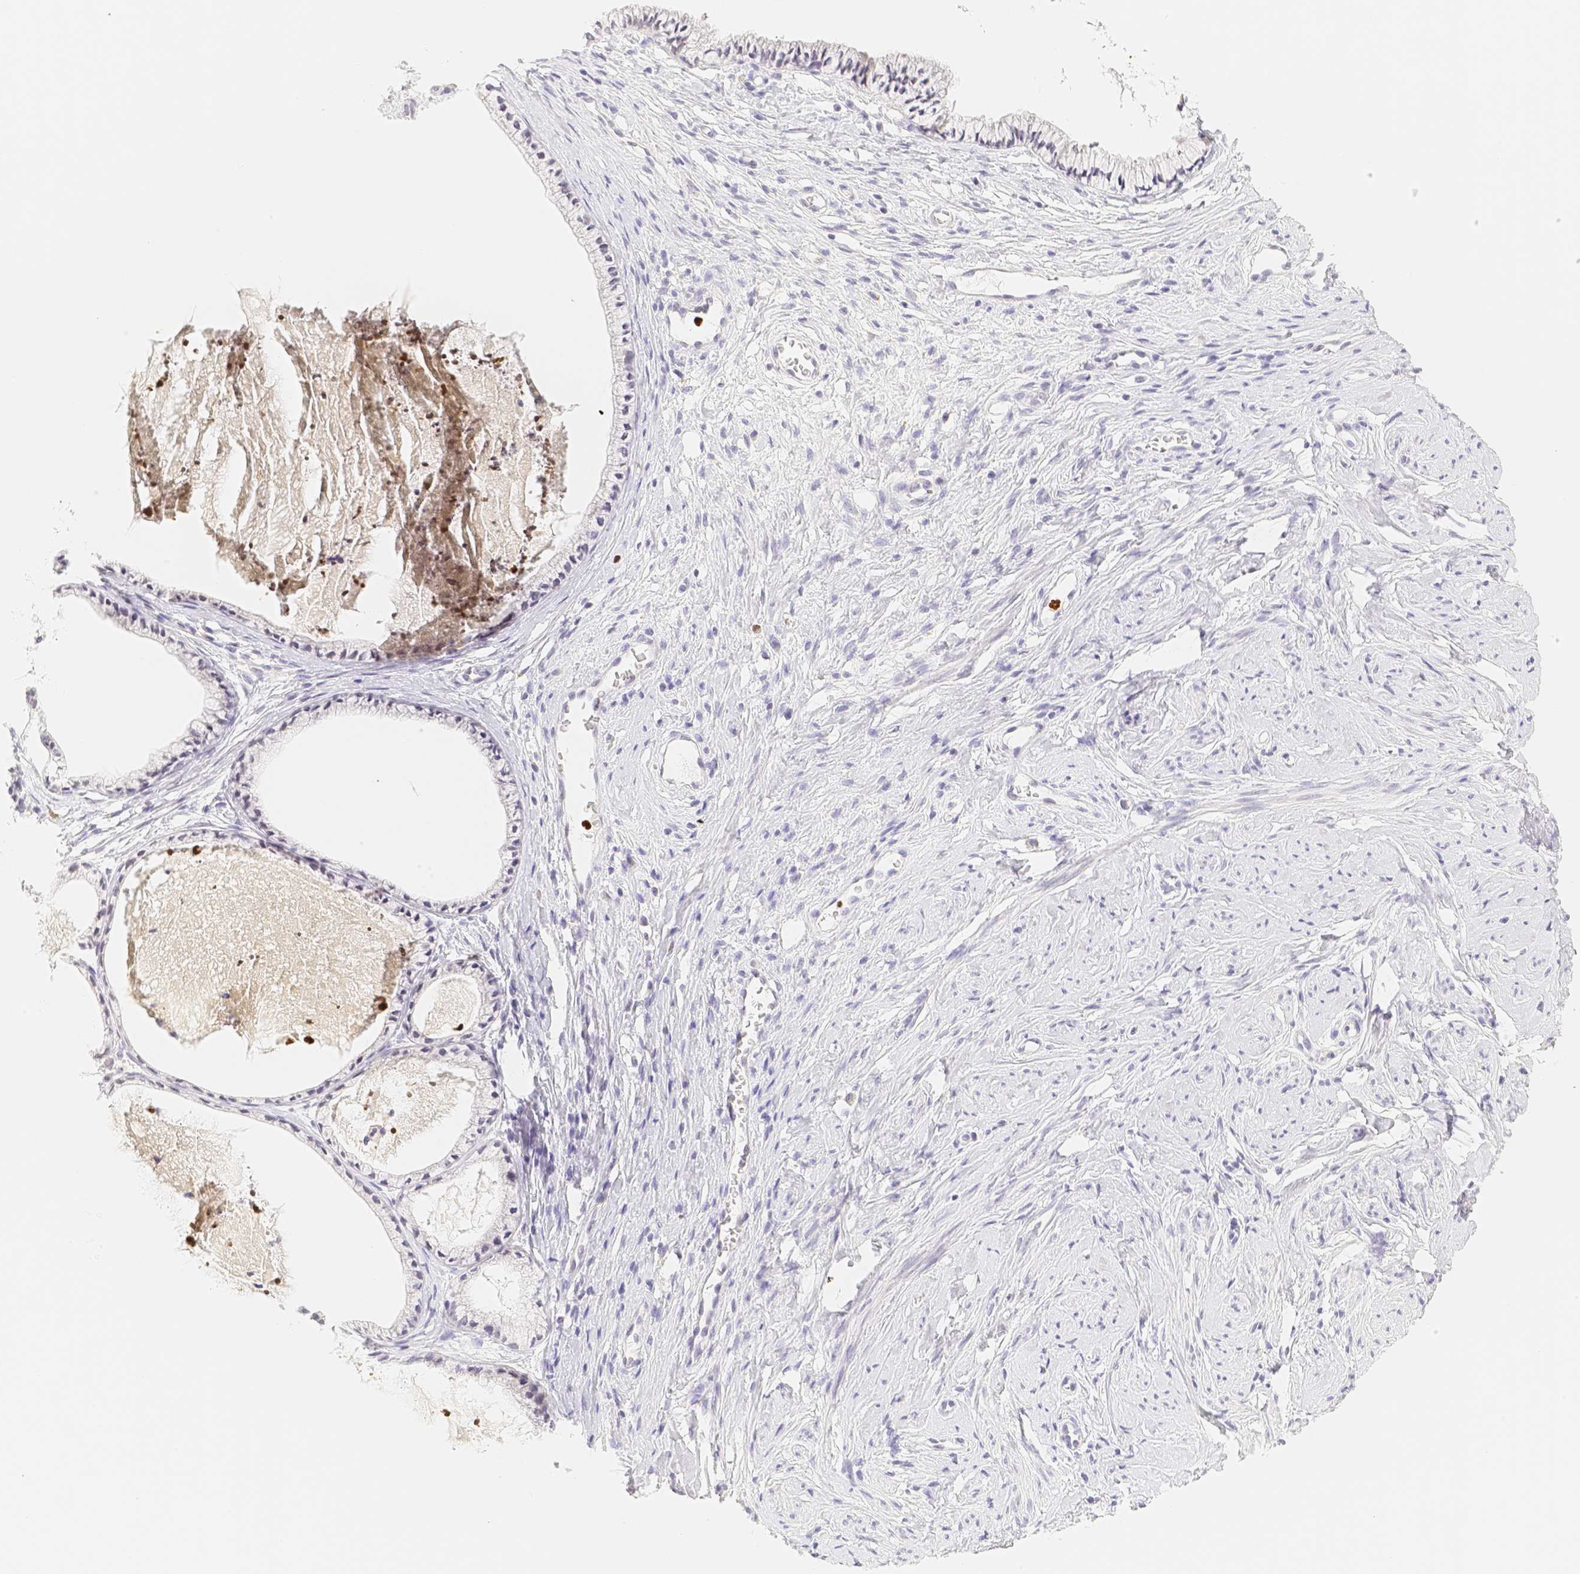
{"staining": {"intensity": "negative", "quantity": "none", "location": "none"}, "tissue": "cervix", "cell_type": "Glandular cells", "image_type": "normal", "snomed": [{"axis": "morphology", "description": "Normal tissue, NOS"}, {"axis": "topography", "description": "Cervix"}], "caption": "Protein analysis of benign cervix demonstrates no significant expression in glandular cells. (DAB (3,3'-diaminobenzidine) immunohistochemistry, high magnification).", "gene": "PADI4", "patient": {"sex": "female", "age": 77}}